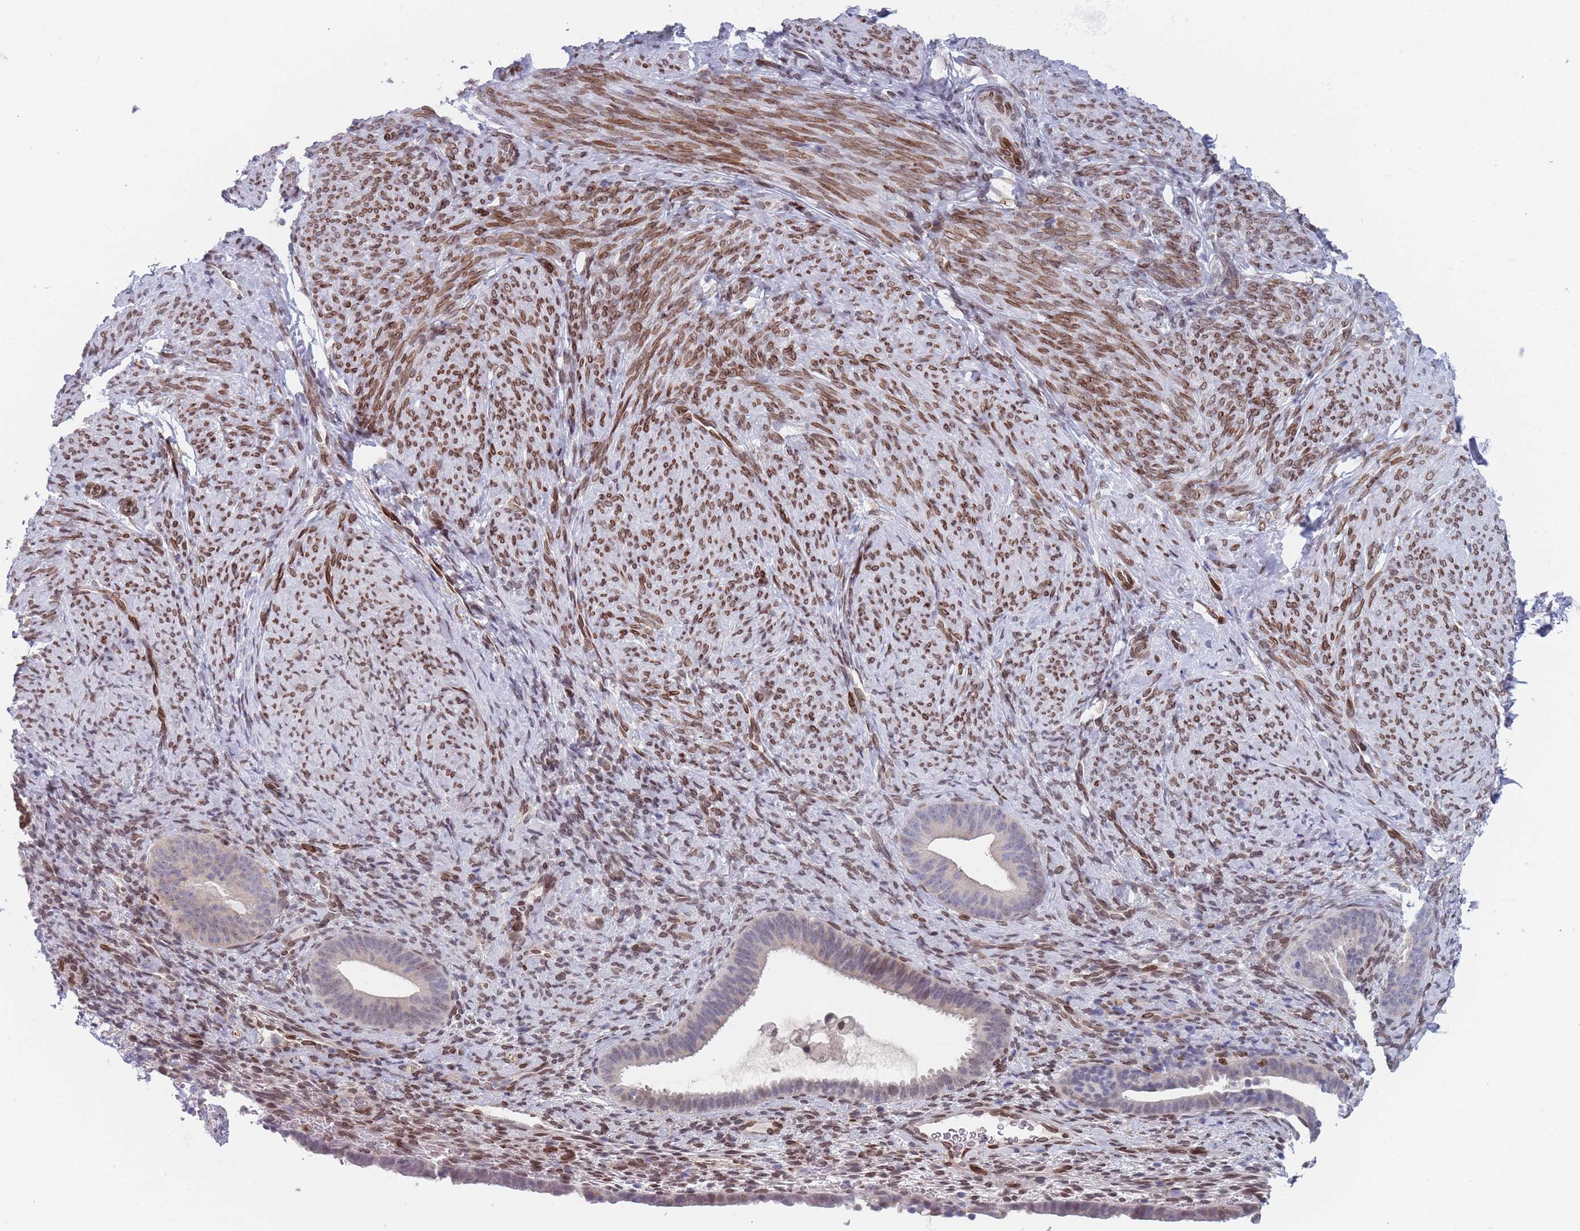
{"staining": {"intensity": "moderate", "quantity": "25%-75%", "location": "cytoplasmic/membranous,nuclear"}, "tissue": "endometrium", "cell_type": "Cells in endometrial stroma", "image_type": "normal", "snomed": [{"axis": "morphology", "description": "Normal tissue, NOS"}, {"axis": "topography", "description": "Endometrium"}], "caption": "This photomicrograph reveals immunohistochemistry staining of normal endometrium, with medium moderate cytoplasmic/membranous,nuclear positivity in approximately 25%-75% of cells in endometrial stroma.", "gene": "ZBTB1", "patient": {"sex": "female", "age": 65}}